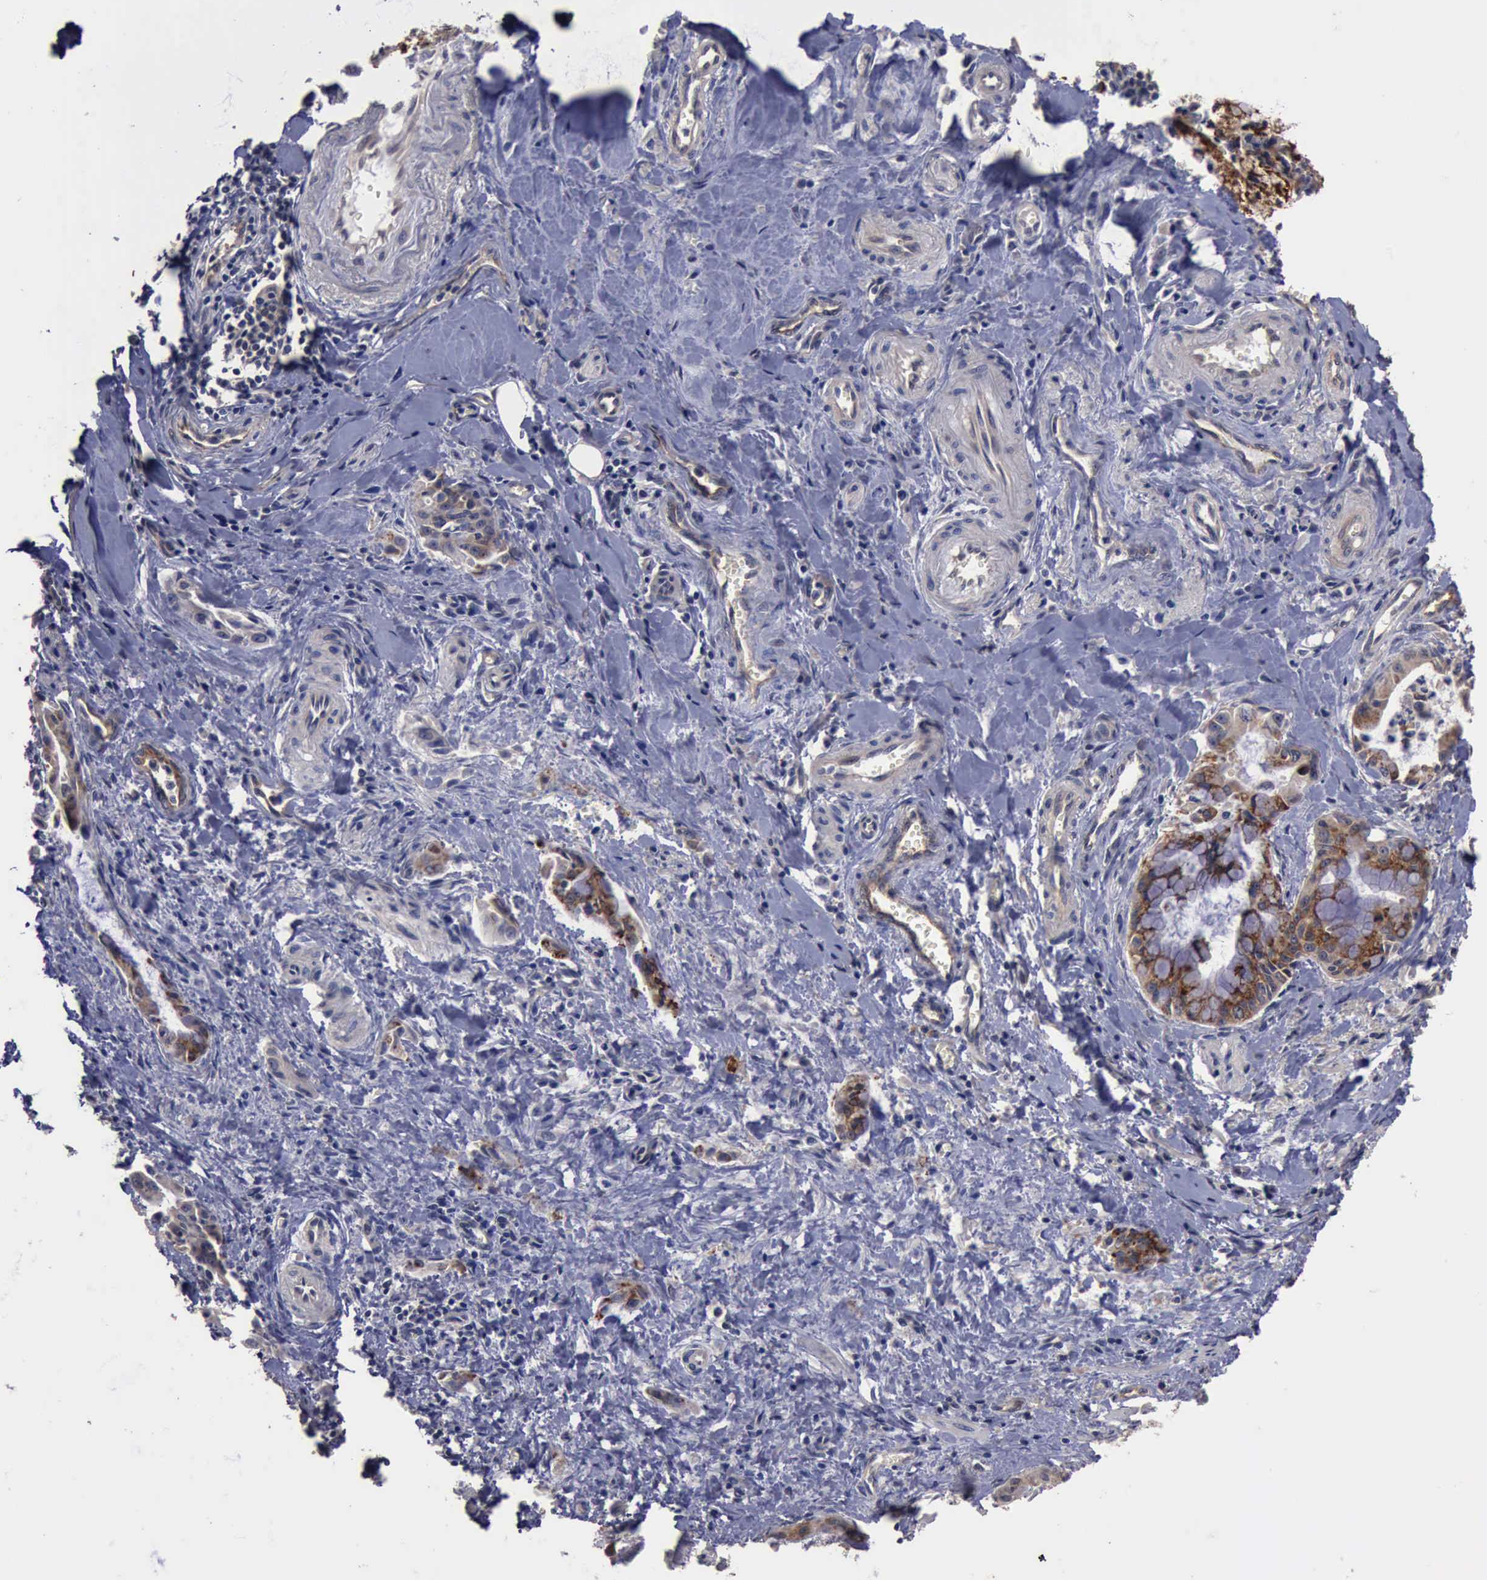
{"staining": {"intensity": "moderate", "quantity": "25%-75%", "location": "cytoplasmic/membranous"}, "tissue": "pancreatic cancer", "cell_type": "Tumor cells", "image_type": "cancer", "snomed": [{"axis": "morphology", "description": "Adenocarcinoma, NOS"}, {"axis": "topography", "description": "Pancreas"}], "caption": "A brown stain labels moderate cytoplasmic/membranous positivity of a protein in human pancreatic cancer tumor cells.", "gene": "CRKL", "patient": {"sex": "male", "age": 59}}